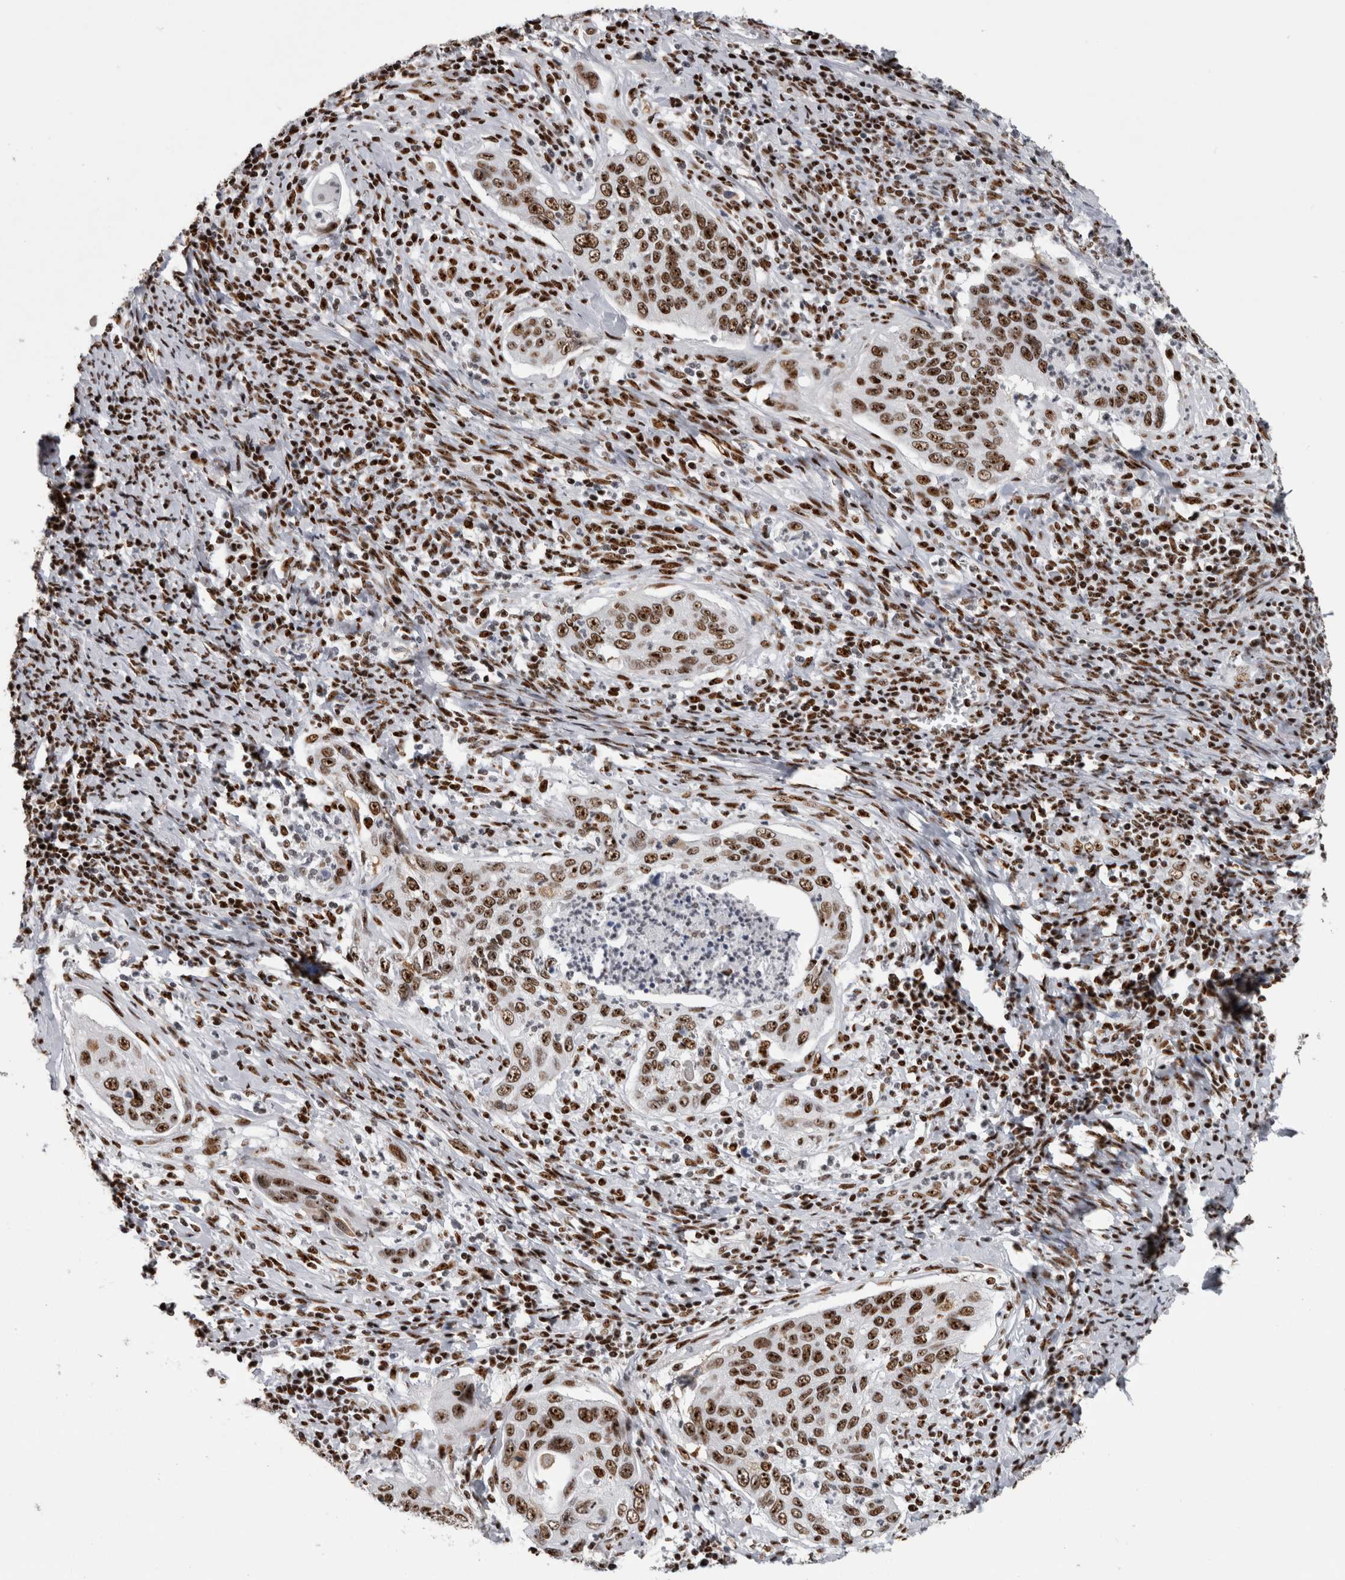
{"staining": {"intensity": "strong", "quantity": ">75%", "location": "nuclear"}, "tissue": "cervical cancer", "cell_type": "Tumor cells", "image_type": "cancer", "snomed": [{"axis": "morphology", "description": "Squamous cell carcinoma, NOS"}, {"axis": "topography", "description": "Cervix"}], "caption": "Brown immunohistochemical staining in cervical cancer exhibits strong nuclear expression in approximately >75% of tumor cells. (brown staining indicates protein expression, while blue staining denotes nuclei).", "gene": "NCL", "patient": {"sex": "female", "age": 53}}